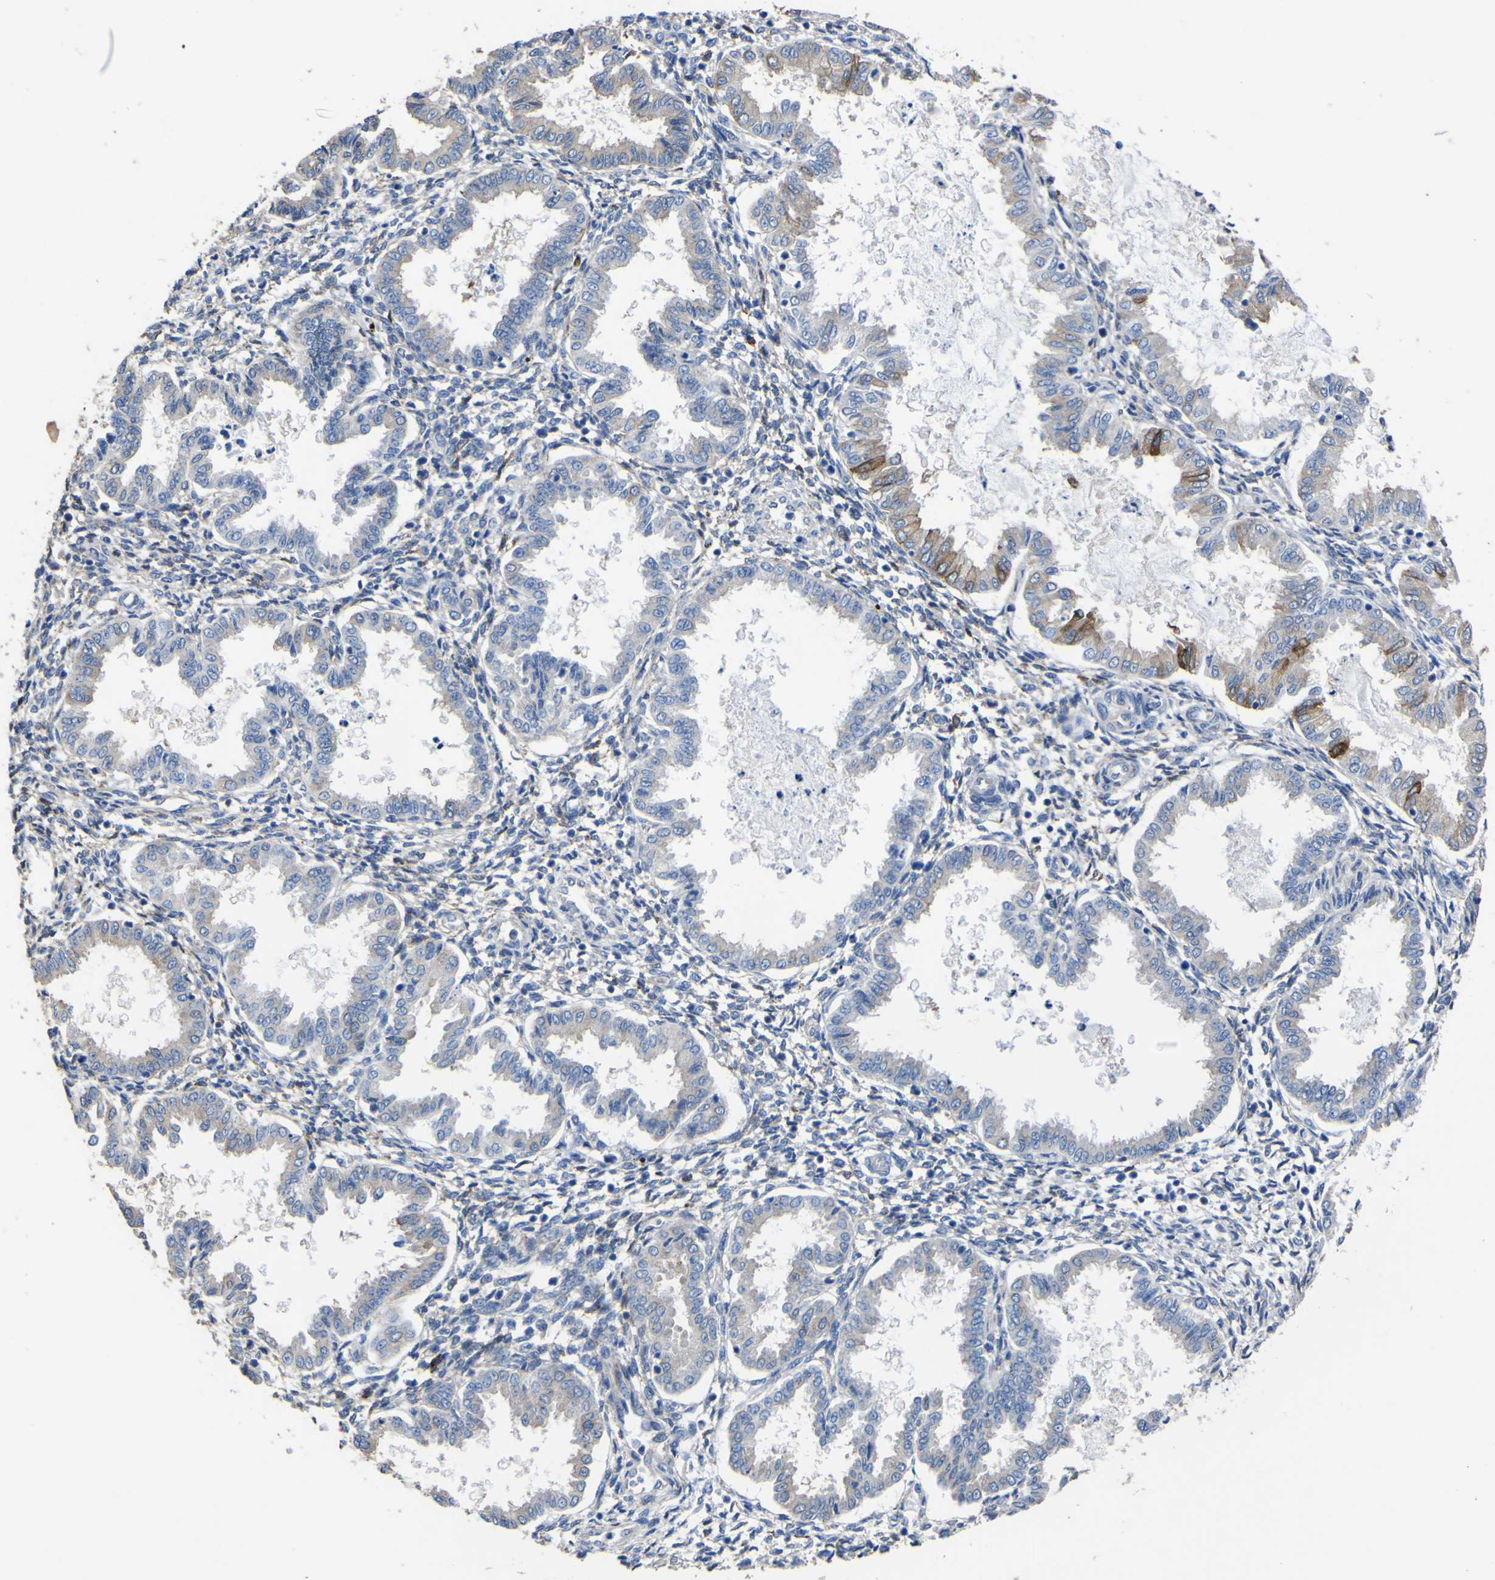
{"staining": {"intensity": "negative", "quantity": "none", "location": "none"}, "tissue": "endometrium", "cell_type": "Cells in endometrial stroma", "image_type": "normal", "snomed": [{"axis": "morphology", "description": "Normal tissue, NOS"}, {"axis": "topography", "description": "Endometrium"}], "caption": "High magnification brightfield microscopy of benign endometrium stained with DAB (brown) and counterstained with hematoxylin (blue): cells in endometrial stroma show no significant expression. (DAB IHC, high magnification).", "gene": "AGO4", "patient": {"sex": "female", "age": 33}}